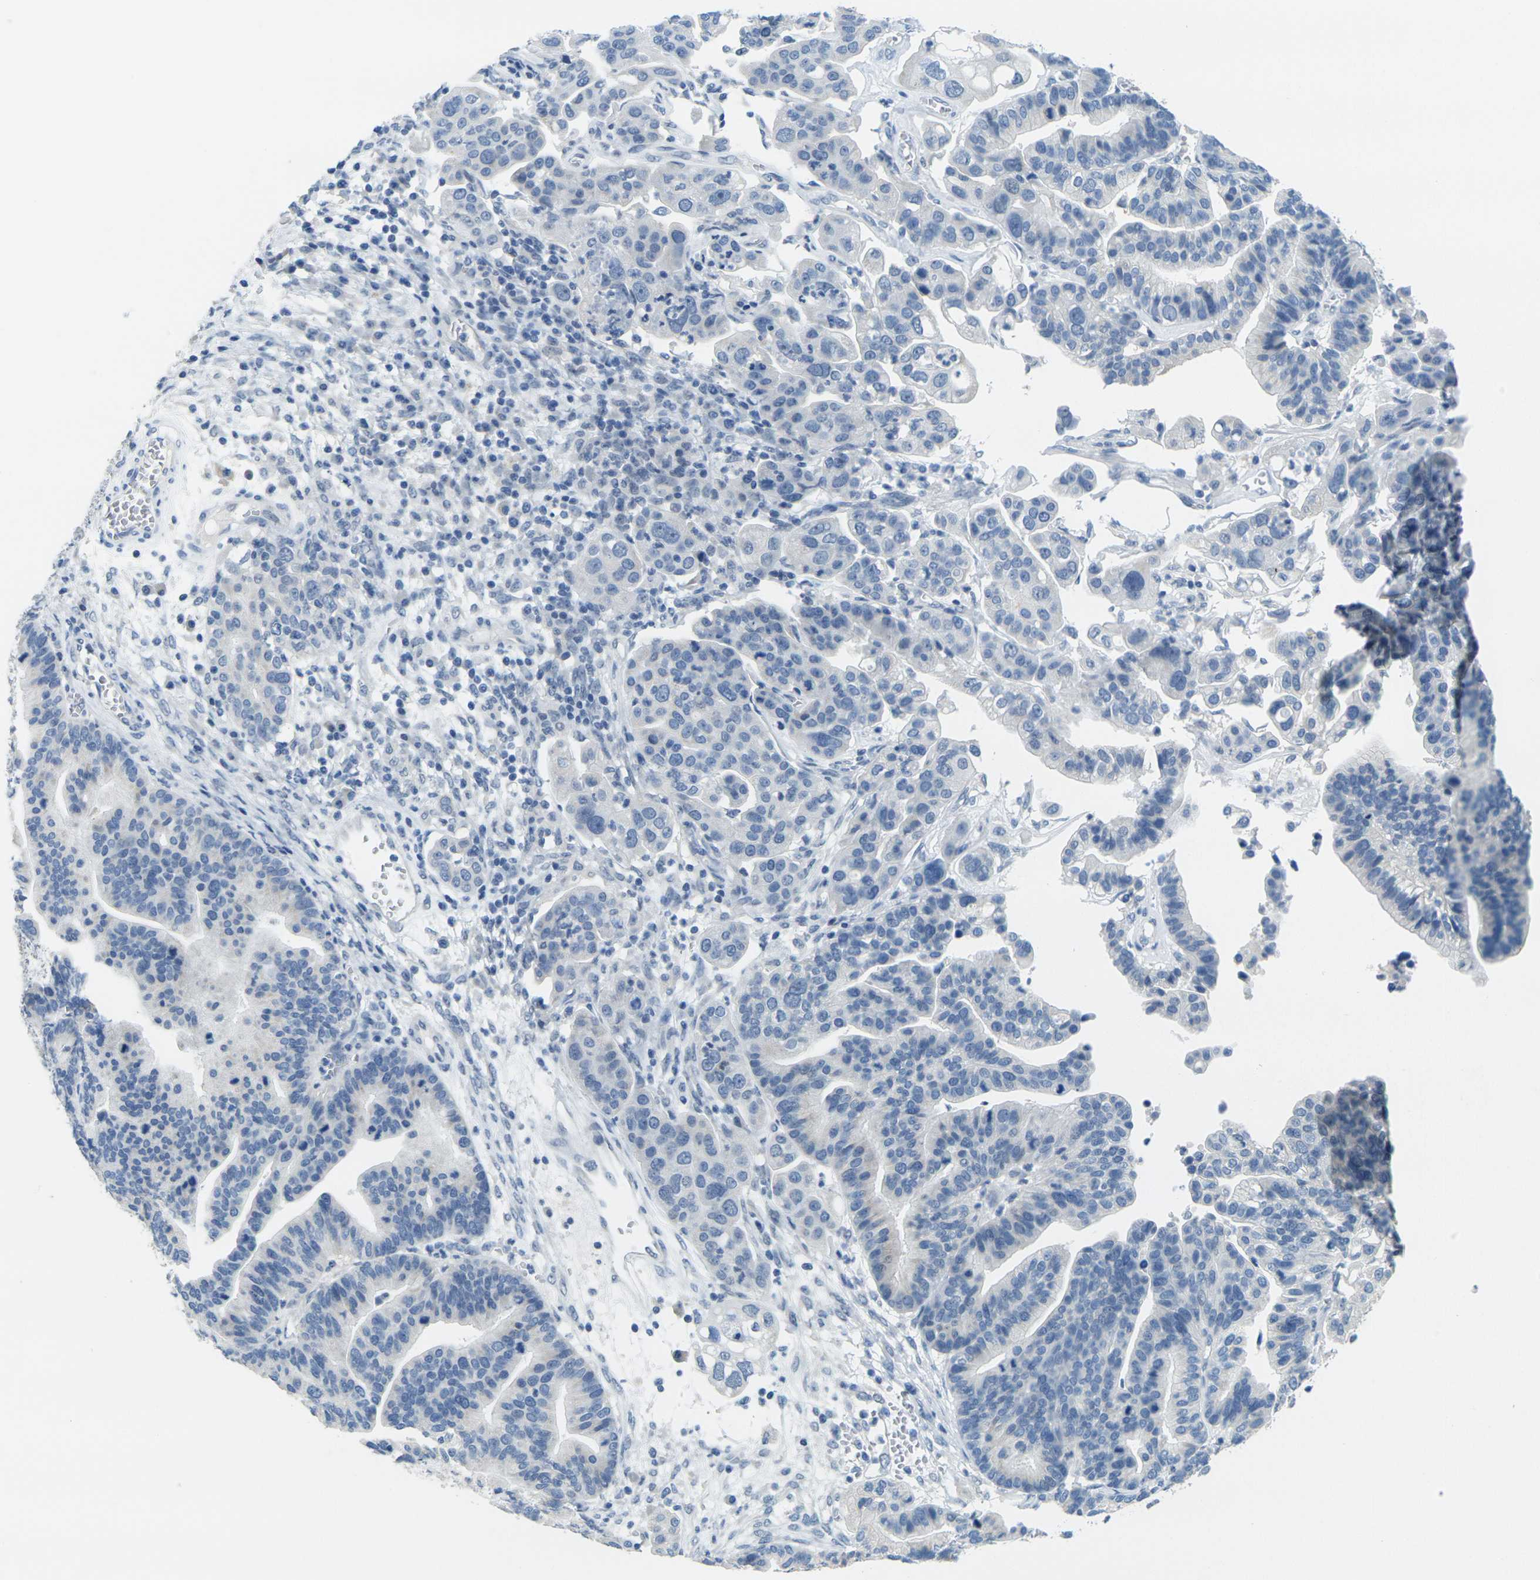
{"staining": {"intensity": "negative", "quantity": "none", "location": "none"}, "tissue": "ovarian cancer", "cell_type": "Tumor cells", "image_type": "cancer", "snomed": [{"axis": "morphology", "description": "Cystadenocarcinoma, serous, NOS"}, {"axis": "topography", "description": "Ovary"}], "caption": "Immunohistochemistry of serous cystadenocarcinoma (ovarian) demonstrates no staining in tumor cells.", "gene": "GPR15", "patient": {"sex": "female", "age": 56}}